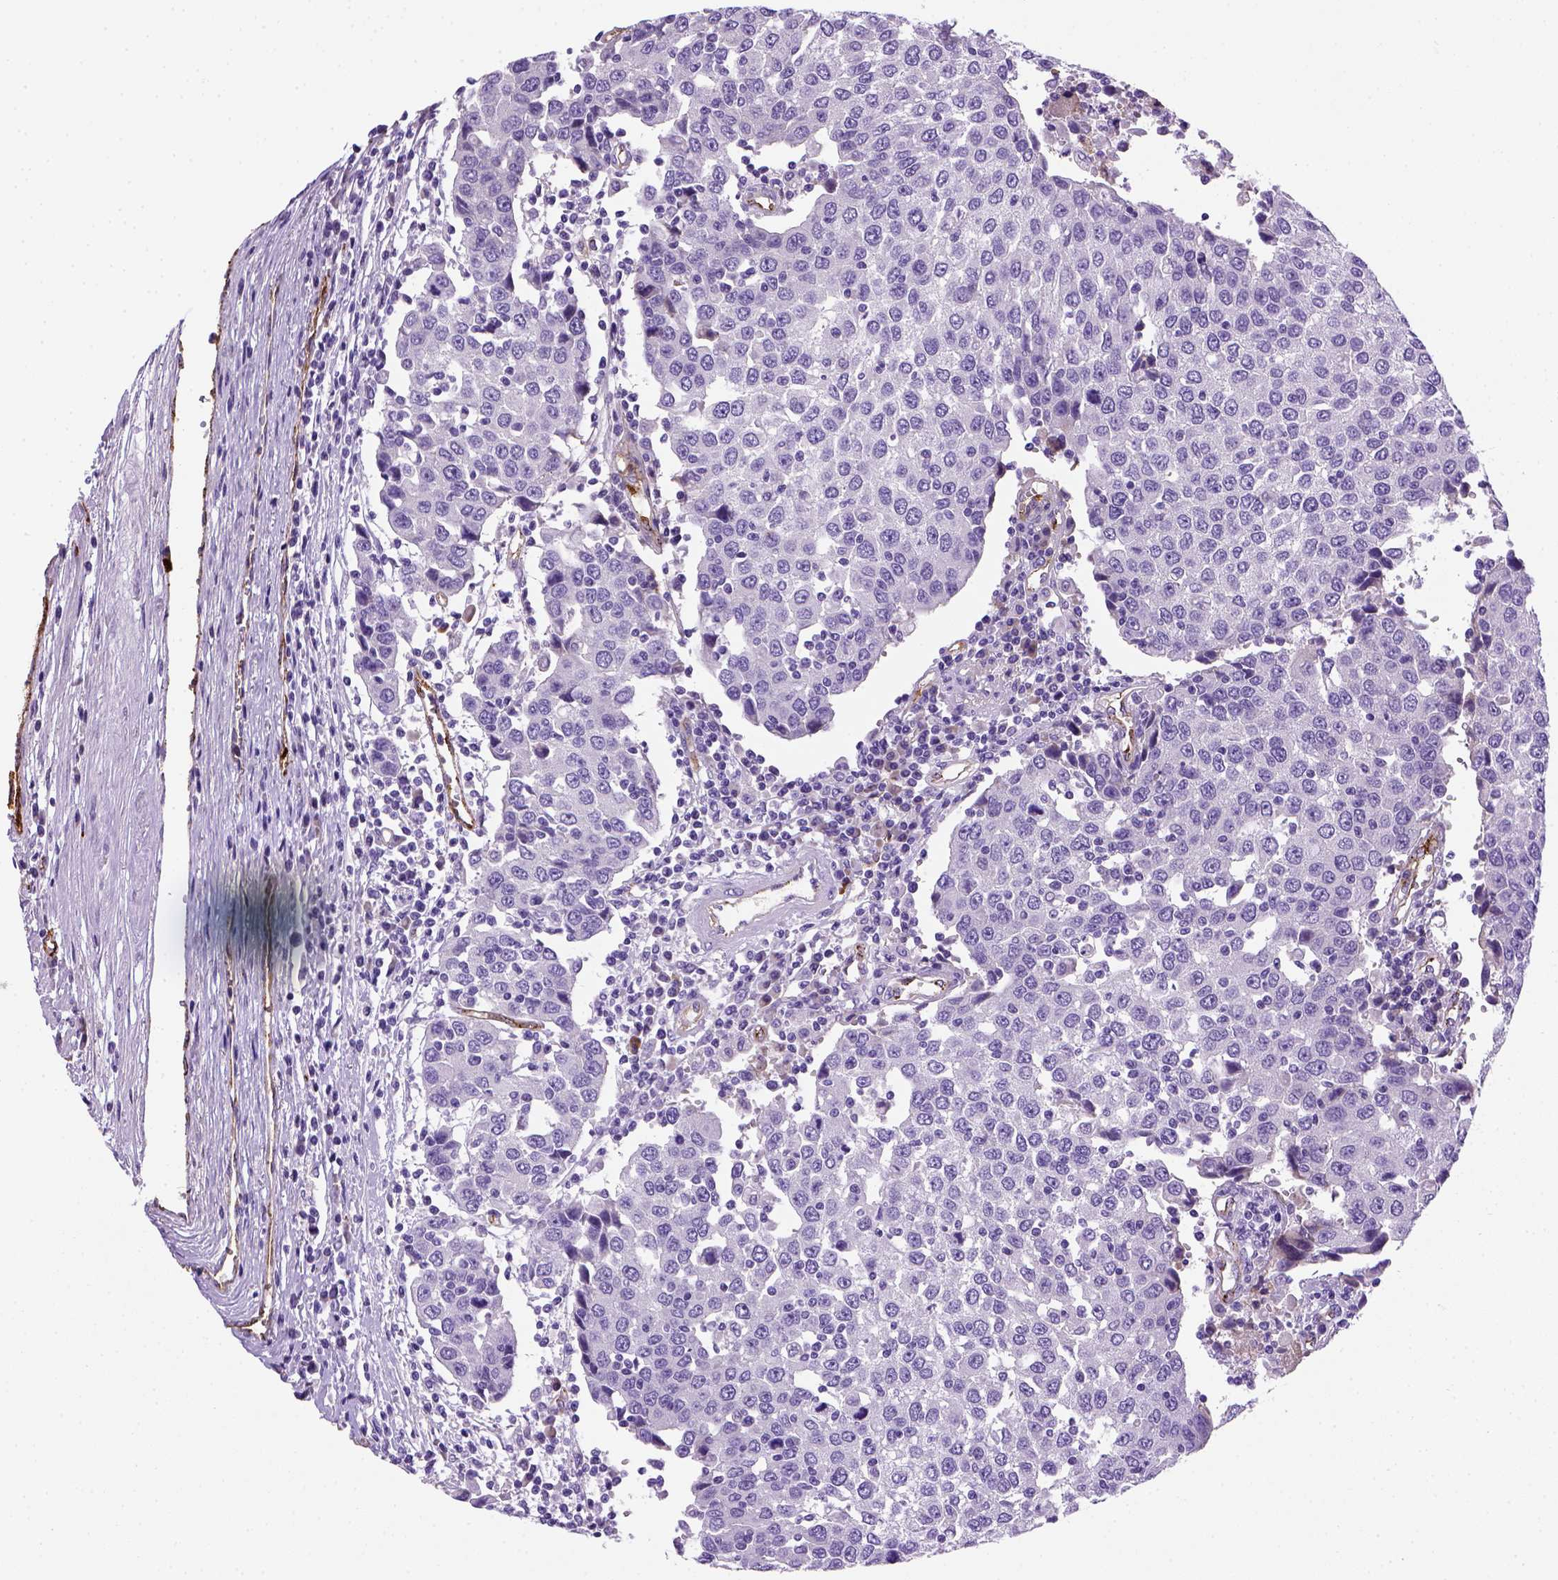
{"staining": {"intensity": "negative", "quantity": "none", "location": "none"}, "tissue": "urothelial cancer", "cell_type": "Tumor cells", "image_type": "cancer", "snomed": [{"axis": "morphology", "description": "Urothelial carcinoma, High grade"}, {"axis": "topography", "description": "Urinary bladder"}], "caption": "High power microscopy image of an IHC photomicrograph of high-grade urothelial carcinoma, revealing no significant staining in tumor cells.", "gene": "VWF", "patient": {"sex": "female", "age": 85}}